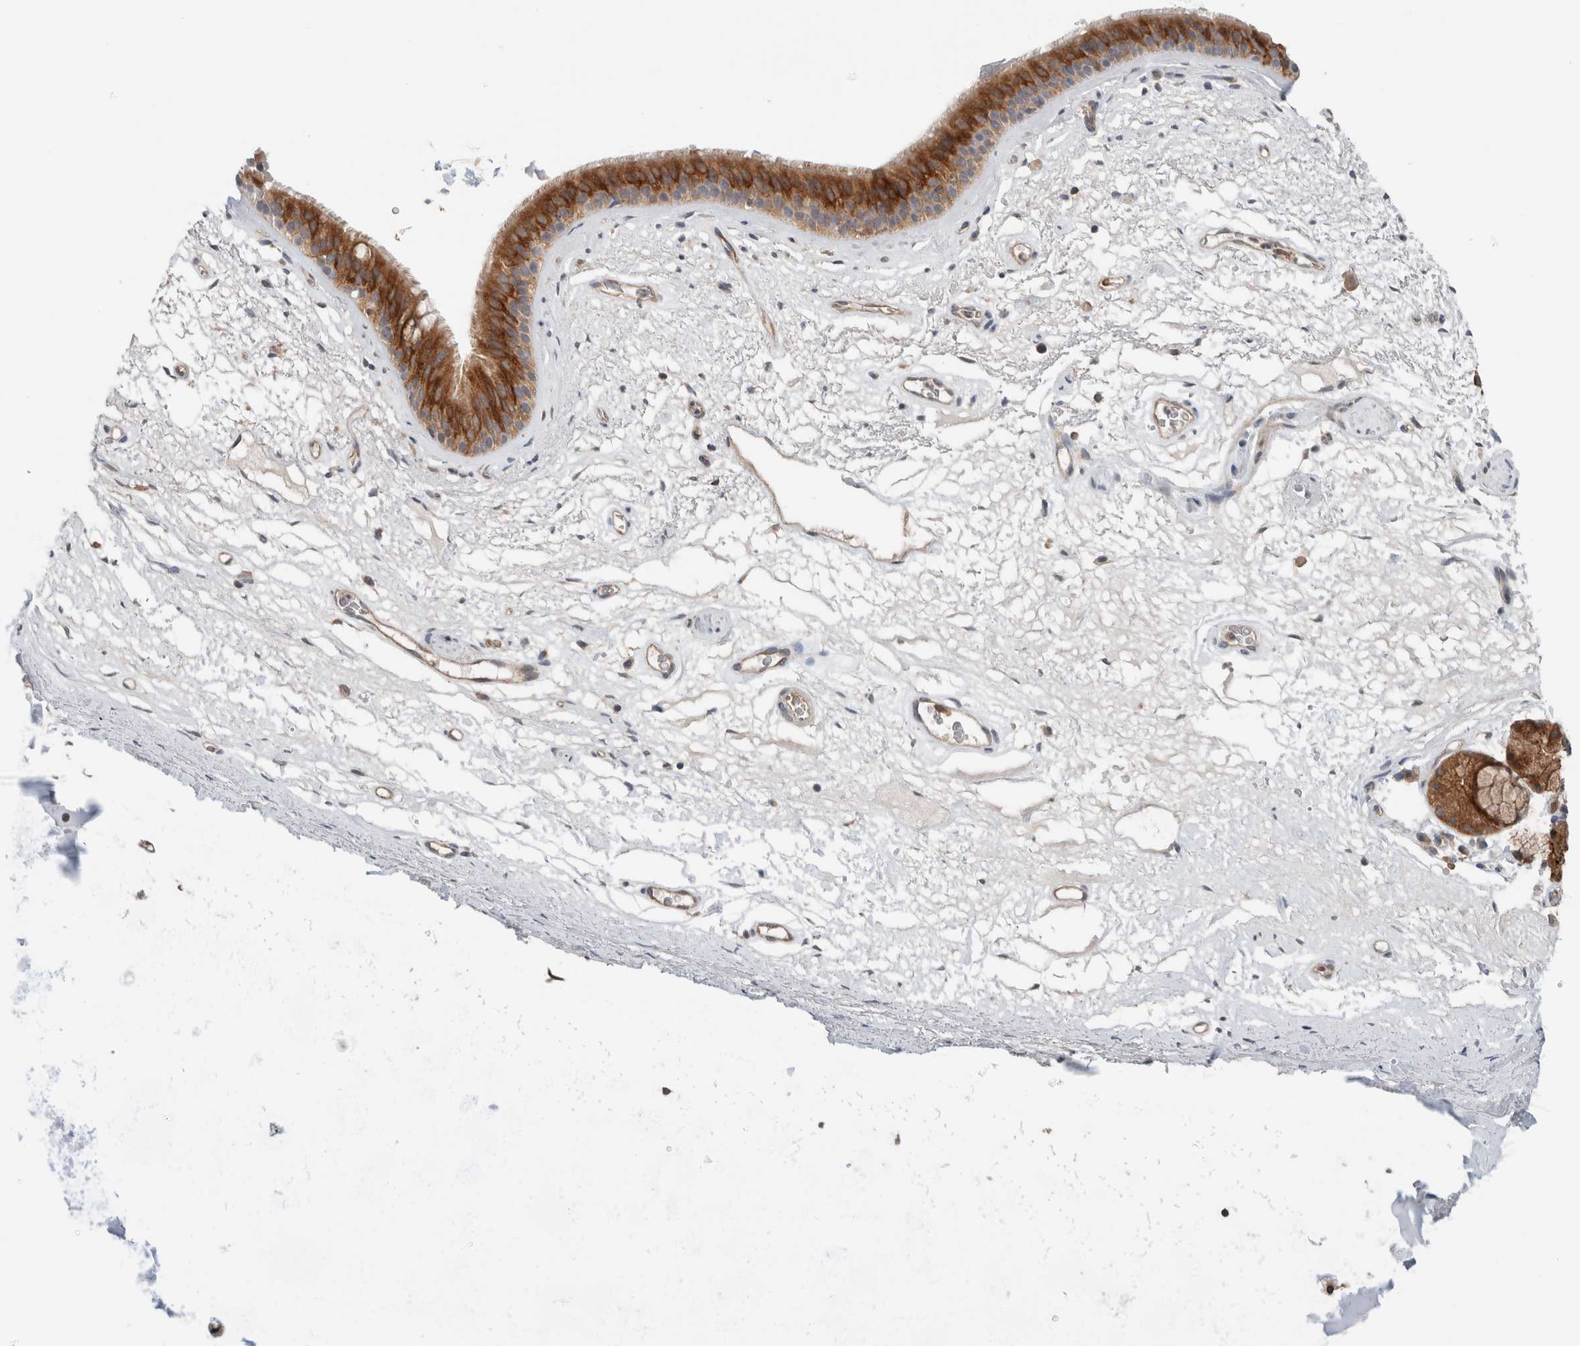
{"staining": {"intensity": "strong", "quantity": ">75%", "location": "cytoplasmic/membranous"}, "tissue": "bronchus", "cell_type": "Respiratory epithelial cells", "image_type": "normal", "snomed": [{"axis": "morphology", "description": "Normal tissue, NOS"}, {"axis": "topography", "description": "Cartilage tissue"}], "caption": "Immunohistochemical staining of unremarkable bronchus demonstrates strong cytoplasmic/membranous protein expression in about >75% of respiratory epithelial cells.", "gene": "XPNPEP1", "patient": {"sex": "female", "age": 63}}